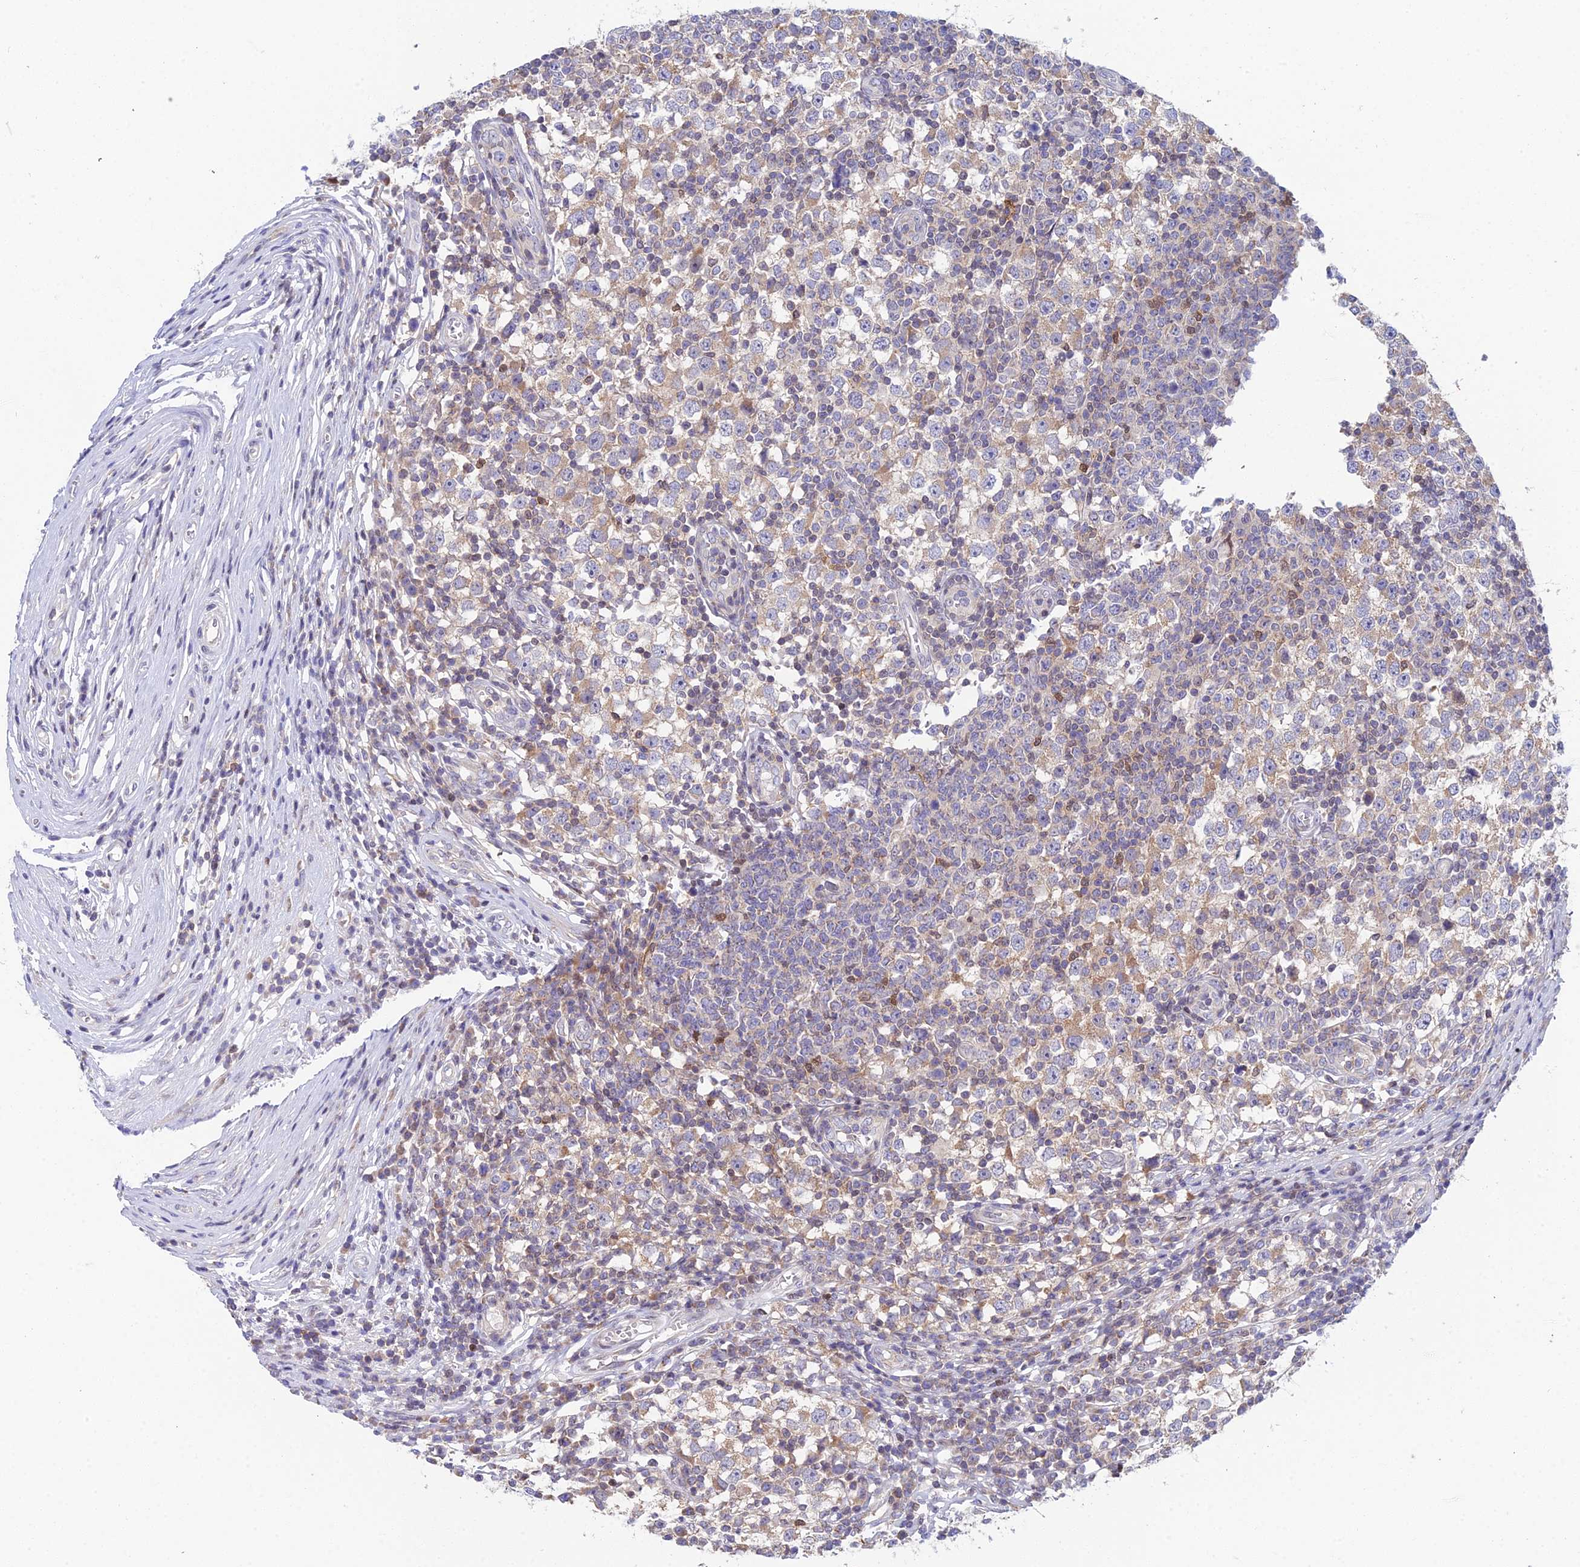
{"staining": {"intensity": "negative", "quantity": "none", "location": "none"}, "tissue": "testis cancer", "cell_type": "Tumor cells", "image_type": "cancer", "snomed": [{"axis": "morphology", "description": "Seminoma, NOS"}, {"axis": "topography", "description": "Testis"}], "caption": "The photomicrograph displays no staining of tumor cells in testis seminoma.", "gene": "ELOA2", "patient": {"sex": "male", "age": 65}}